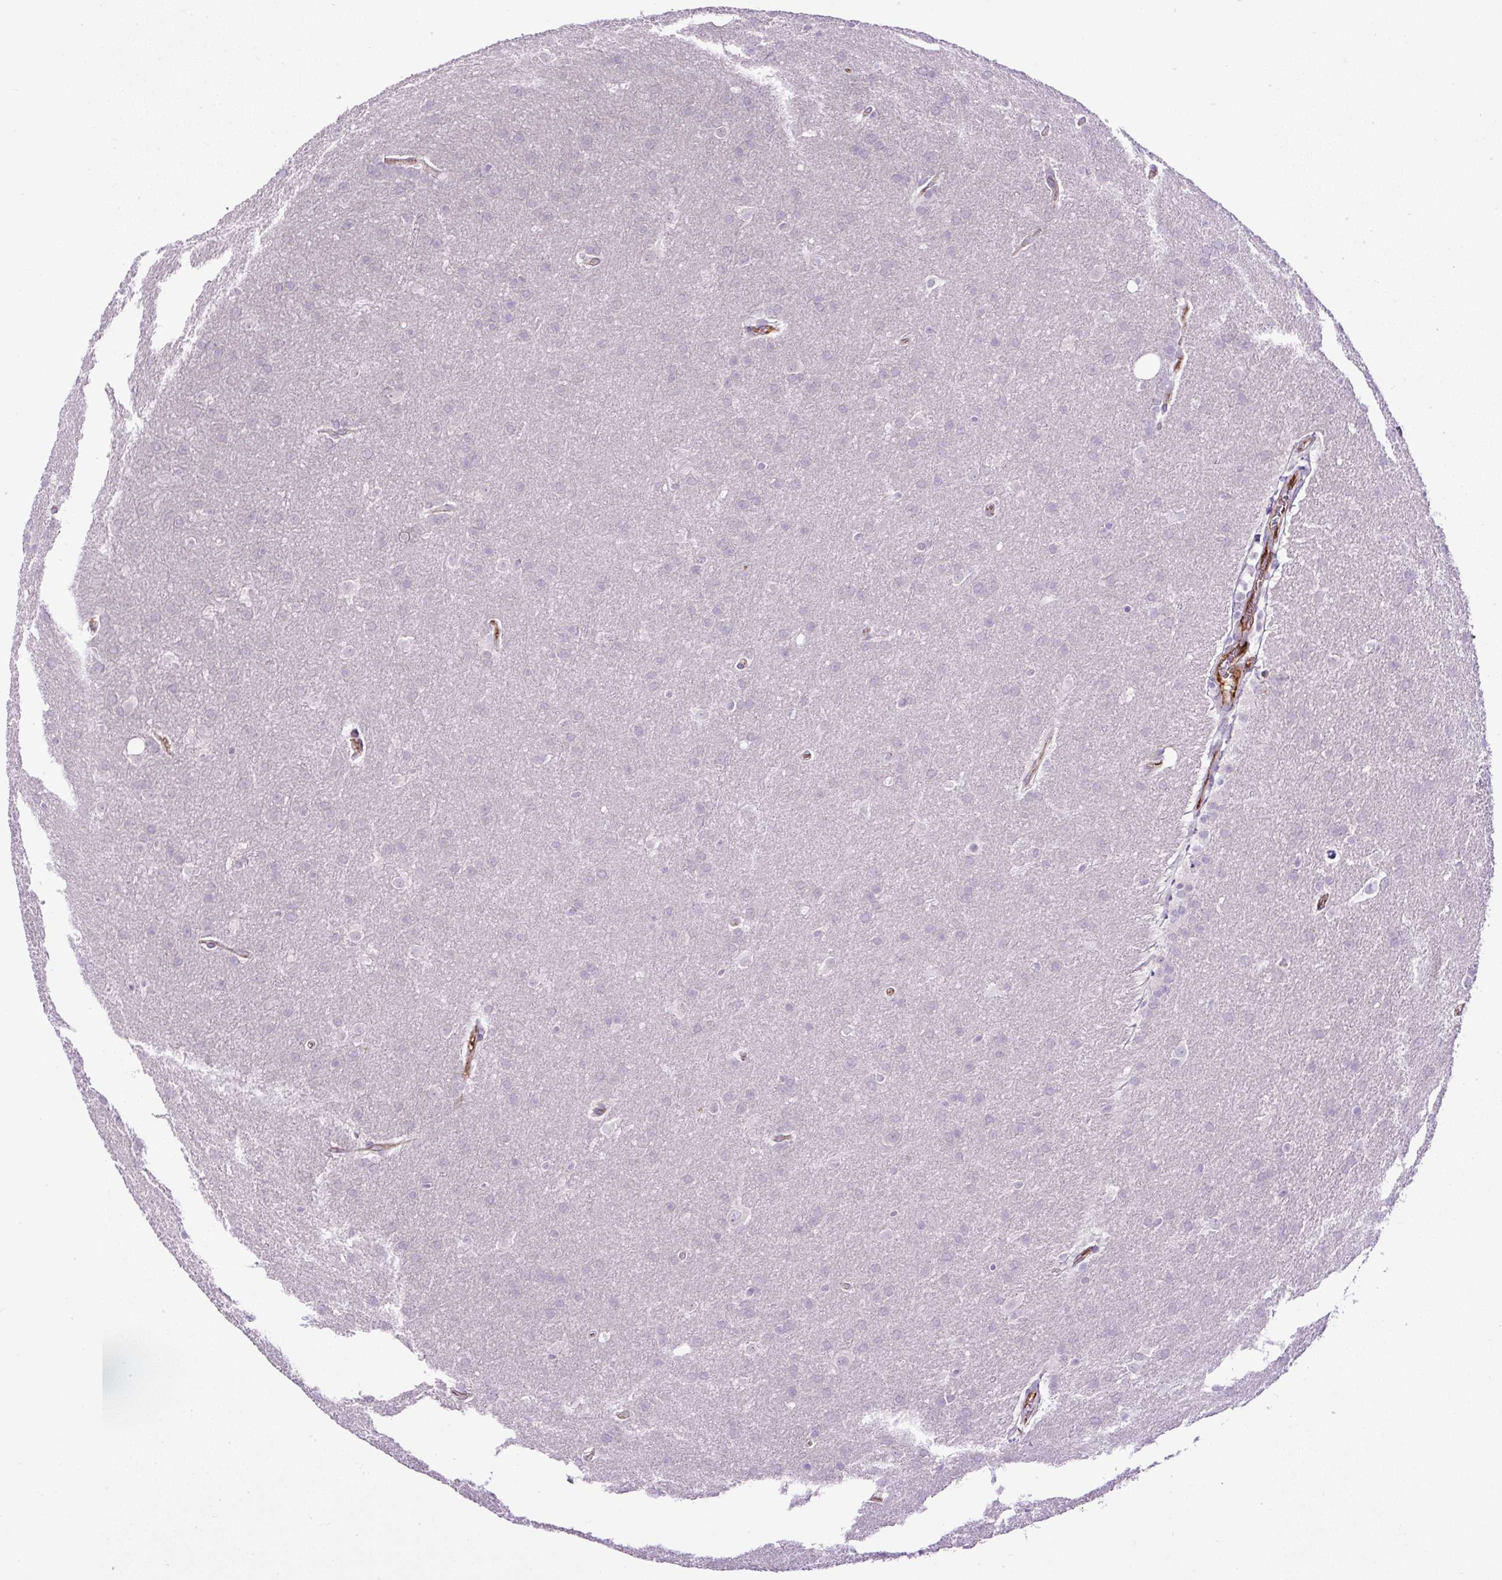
{"staining": {"intensity": "negative", "quantity": "none", "location": "none"}, "tissue": "glioma", "cell_type": "Tumor cells", "image_type": "cancer", "snomed": [{"axis": "morphology", "description": "Glioma, malignant, Low grade"}, {"axis": "topography", "description": "Brain"}], "caption": "There is no significant positivity in tumor cells of glioma.", "gene": "LEFTY2", "patient": {"sex": "female", "age": 32}}